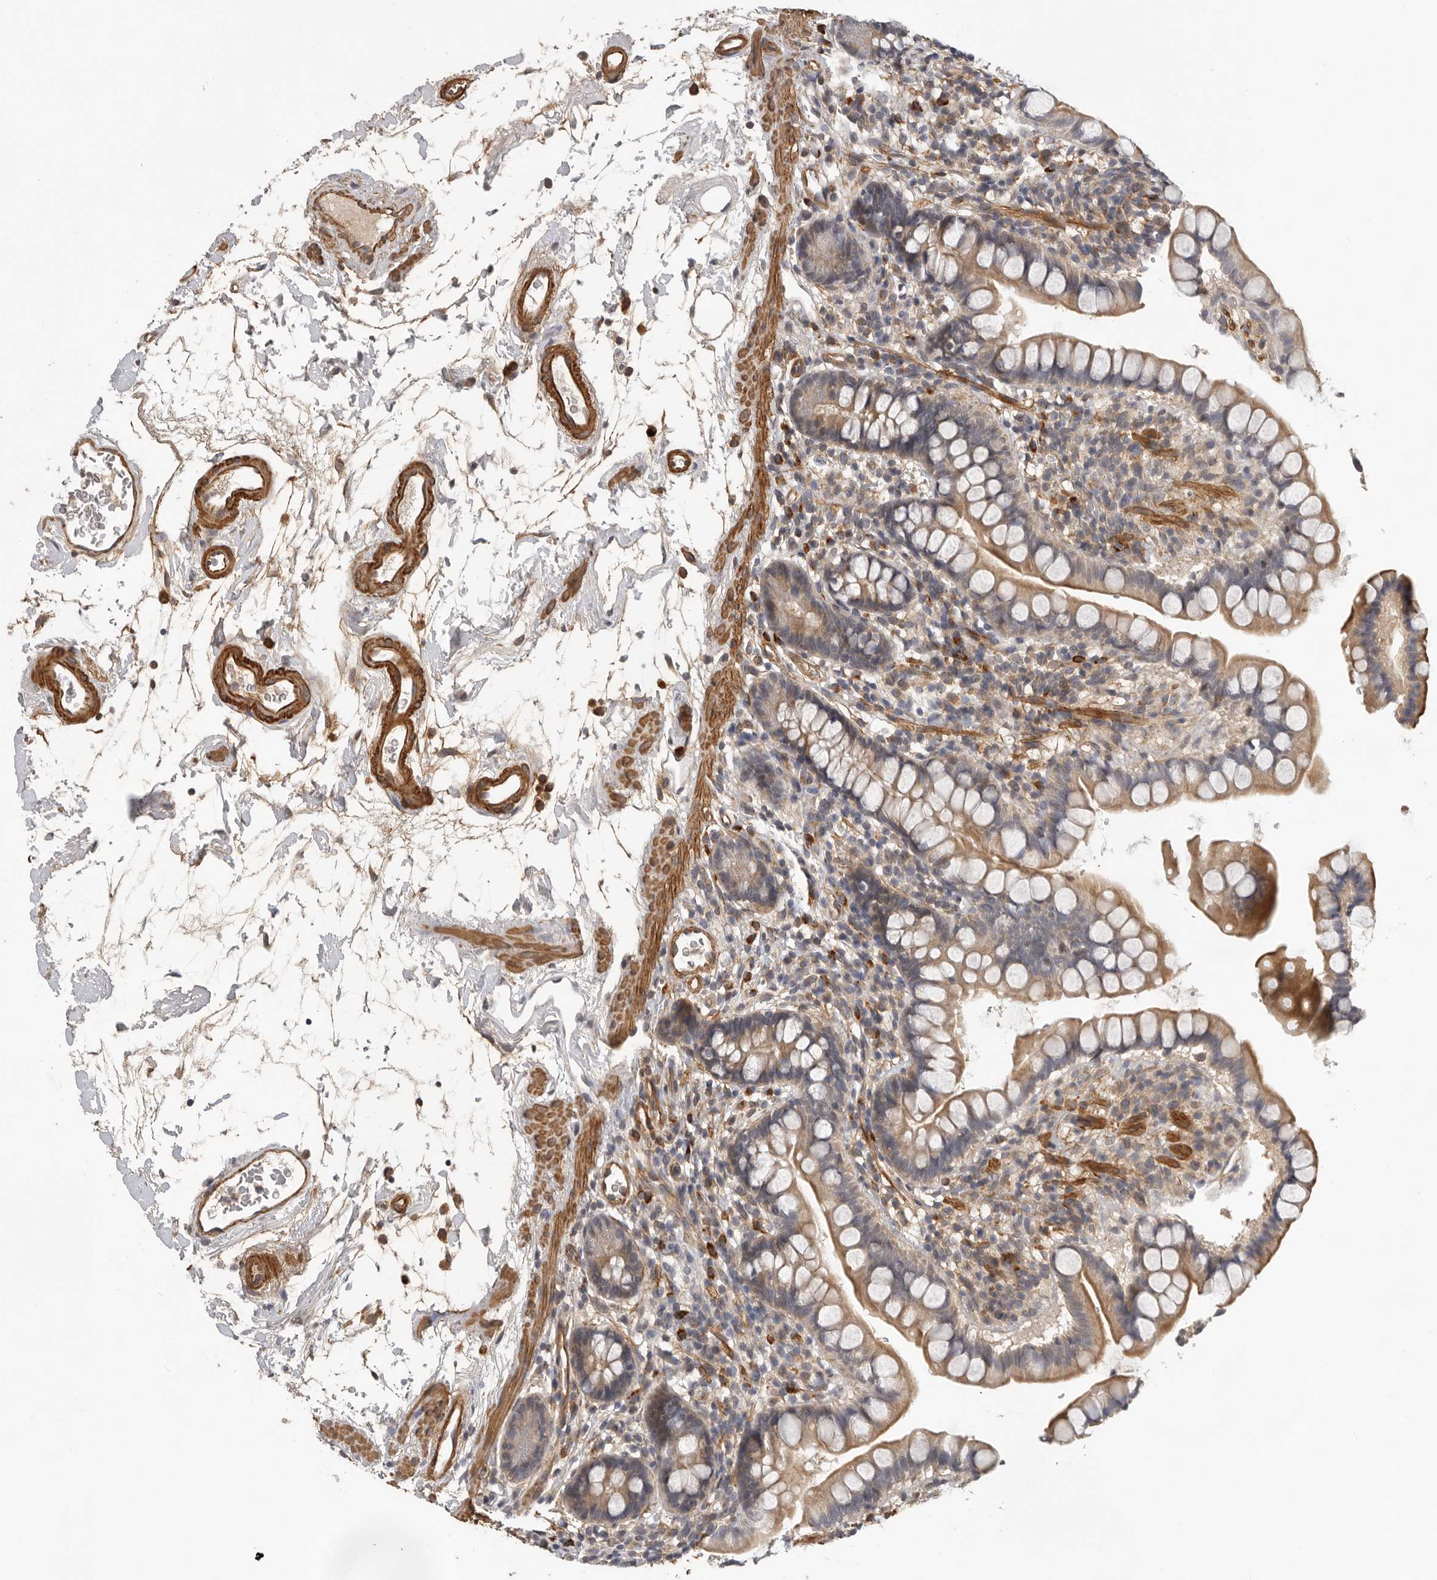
{"staining": {"intensity": "moderate", "quantity": "25%-75%", "location": "cytoplasmic/membranous"}, "tissue": "small intestine", "cell_type": "Glandular cells", "image_type": "normal", "snomed": [{"axis": "morphology", "description": "Normal tissue, NOS"}, {"axis": "topography", "description": "Small intestine"}], "caption": "High-magnification brightfield microscopy of unremarkable small intestine stained with DAB (3,3'-diaminobenzidine) (brown) and counterstained with hematoxylin (blue). glandular cells exhibit moderate cytoplasmic/membranous positivity is appreciated in approximately25%-75% of cells.", "gene": "RNF157", "patient": {"sex": "female", "age": 84}}